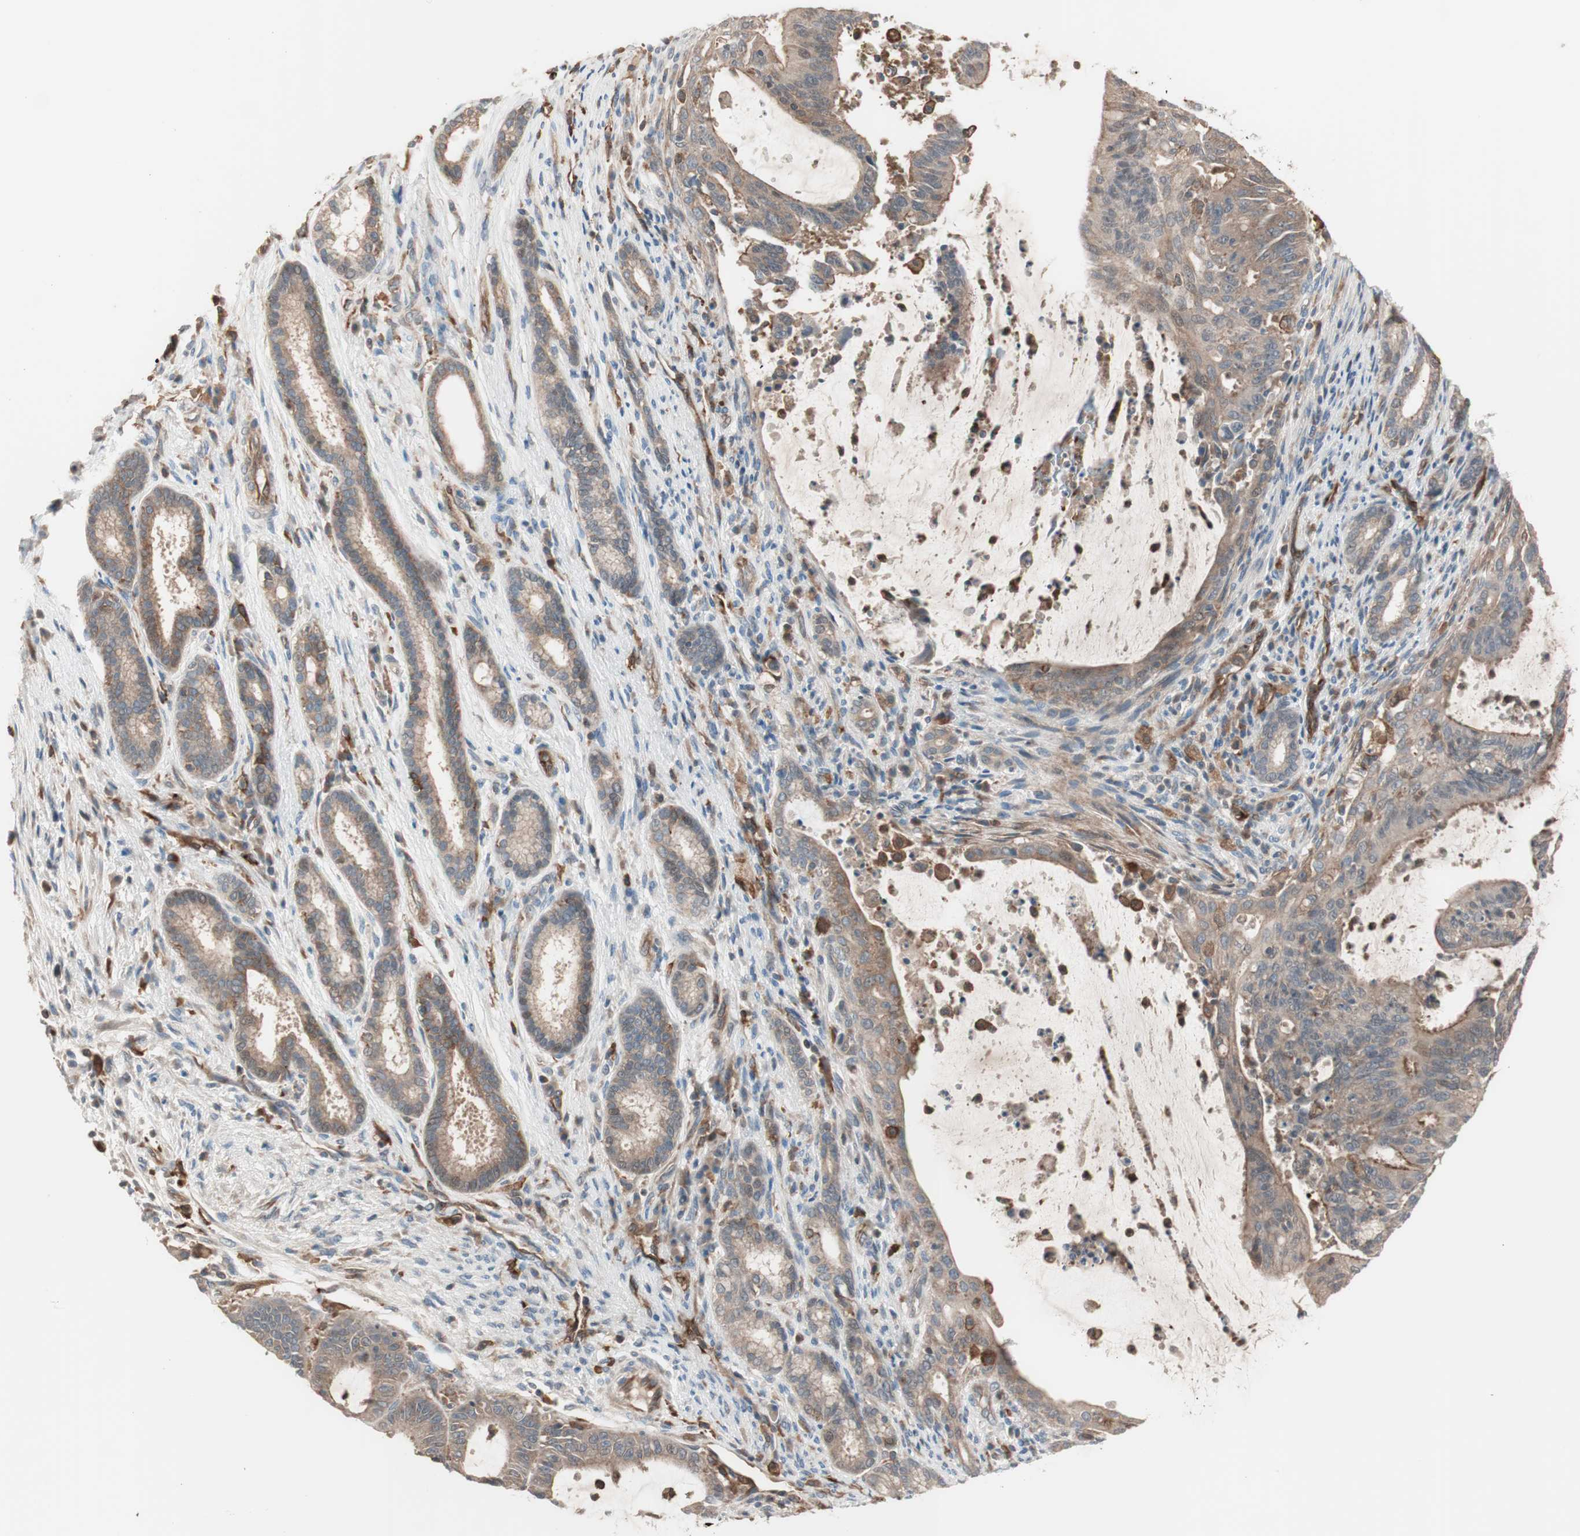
{"staining": {"intensity": "moderate", "quantity": ">75%", "location": "cytoplasmic/membranous"}, "tissue": "liver cancer", "cell_type": "Tumor cells", "image_type": "cancer", "snomed": [{"axis": "morphology", "description": "Cholangiocarcinoma"}, {"axis": "topography", "description": "Liver"}], "caption": "A histopathology image of human cholangiocarcinoma (liver) stained for a protein reveals moderate cytoplasmic/membranous brown staining in tumor cells.", "gene": "STAB1", "patient": {"sex": "female", "age": 73}}